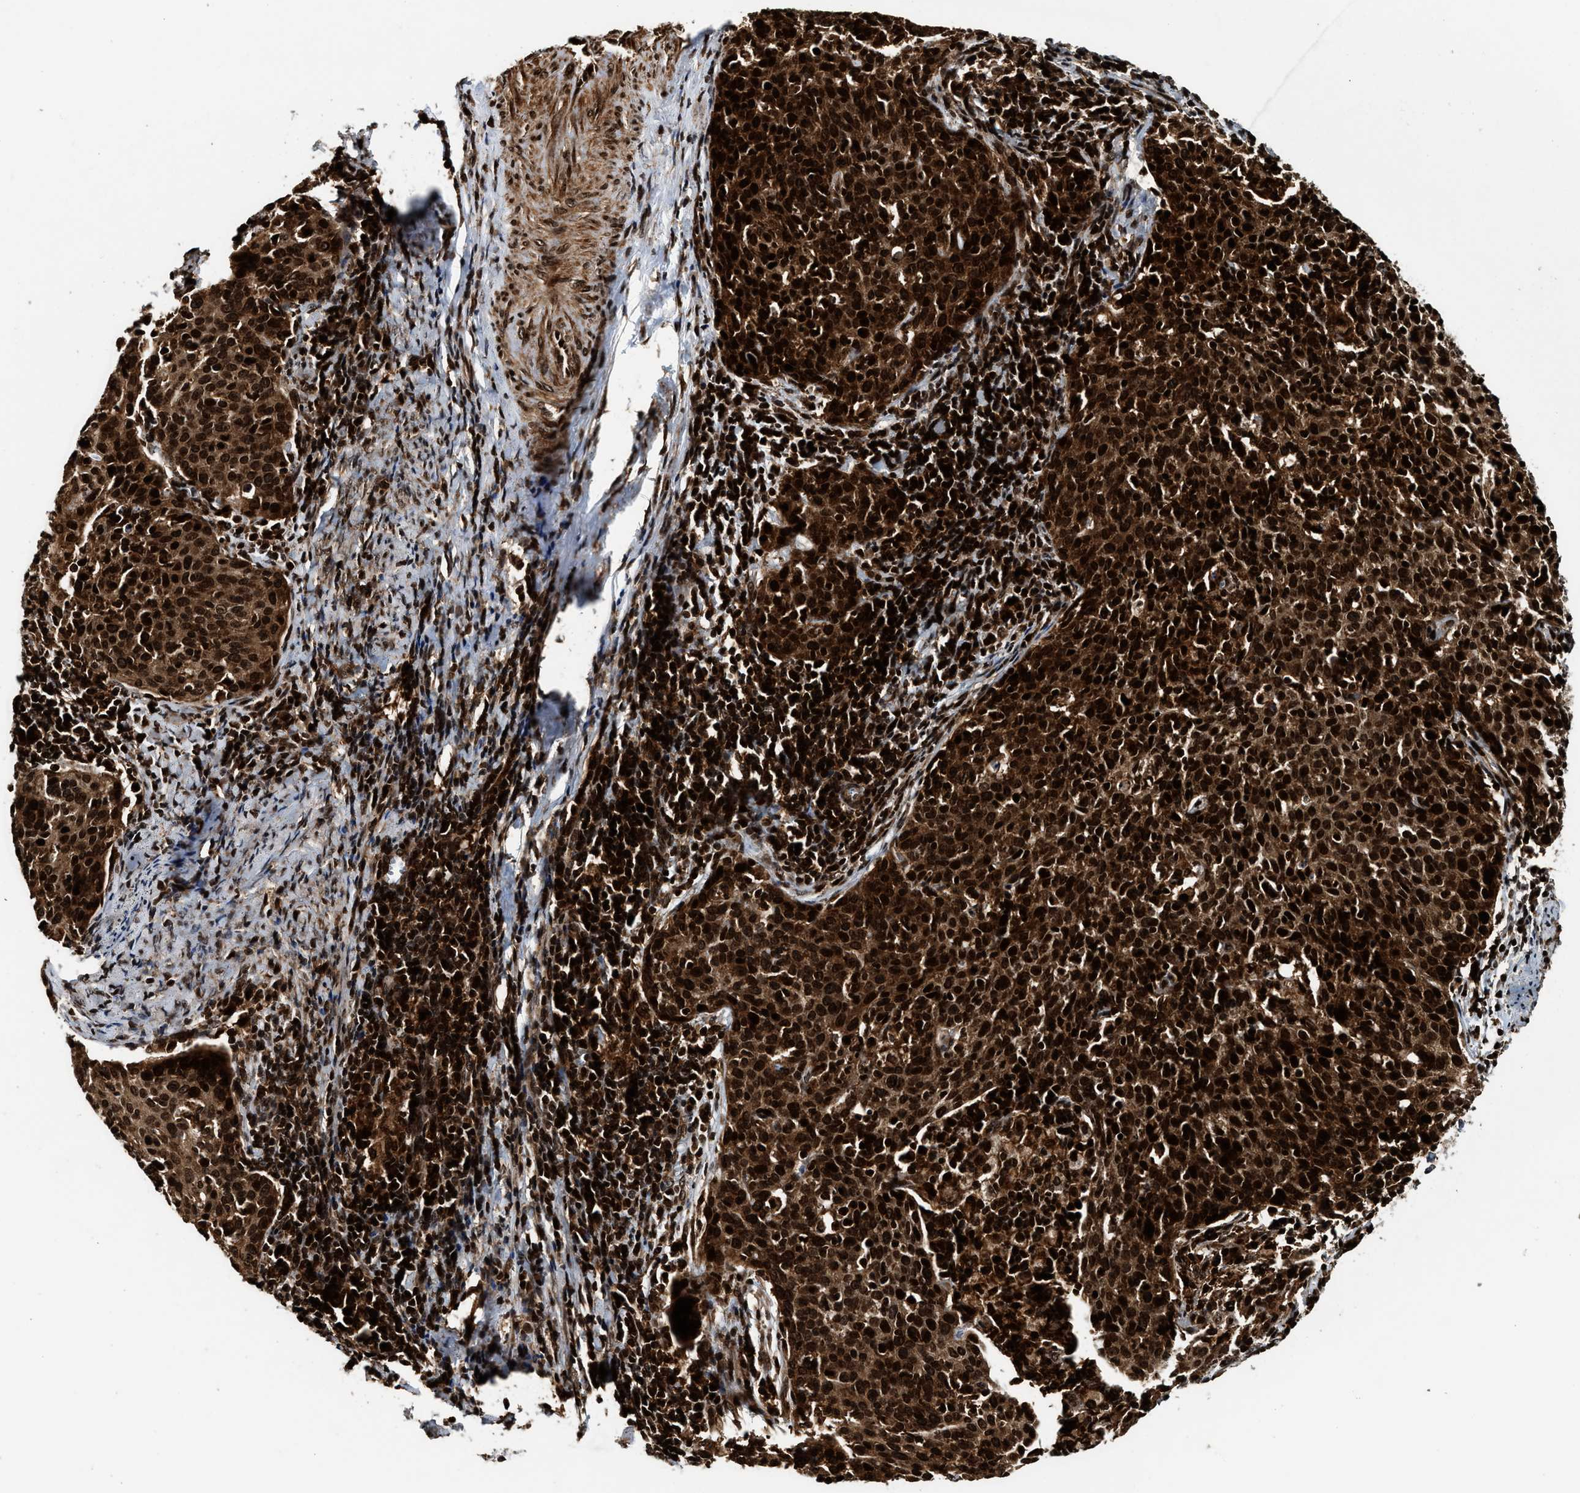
{"staining": {"intensity": "strong", "quantity": ">75%", "location": "cytoplasmic/membranous,nuclear"}, "tissue": "cervical cancer", "cell_type": "Tumor cells", "image_type": "cancer", "snomed": [{"axis": "morphology", "description": "Squamous cell carcinoma, NOS"}, {"axis": "topography", "description": "Cervix"}], "caption": "Strong cytoplasmic/membranous and nuclear expression is seen in about >75% of tumor cells in cervical squamous cell carcinoma.", "gene": "MDM2", "patient": {"sex": "female", "age": 38}}